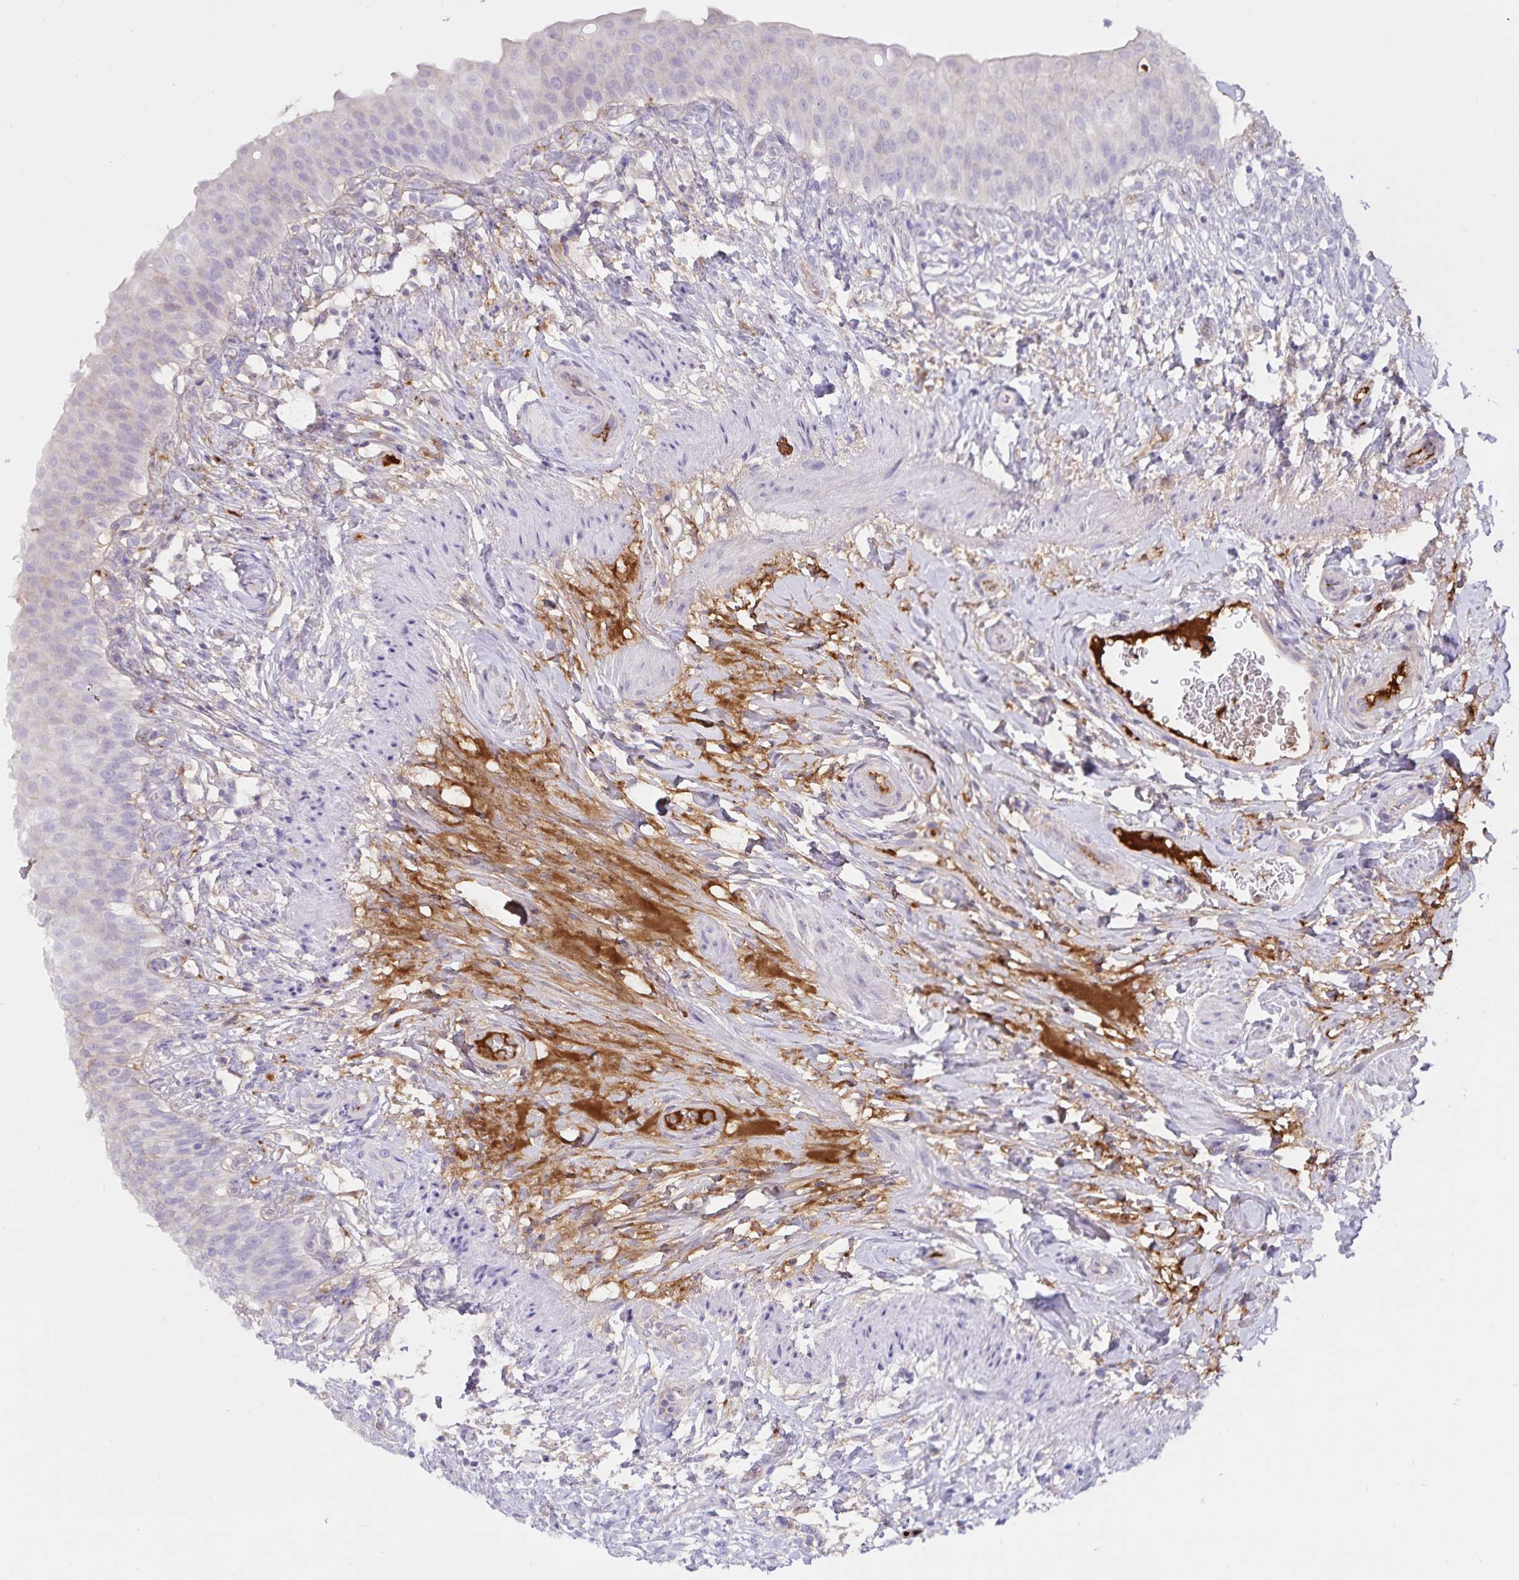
{"staining": {"intensity": "moderate", "quantity": "<25%", "location": "cytoplasmic/membranous"}, "tissue": "urinary bladder", "cell_type": "Urothelial cells", "image_type": "normal", "snomed": [{"axis": "morphology", "description": "Normal tissue, NOS"}, {"axis": "topography", "description": "Urinary bladder"}, {"axis": "topography", "description": "Peripheral nerve tissue"}], "caption": "An image of human urinary bladder stained for a protein shows moderate cytoplasmic/membranous brown staining in urothelial cells. (Brightfield microscopy of DAB IHC at high magnification).", "gene": "FGG", "patient": {"sex": "female", "age": 60}}